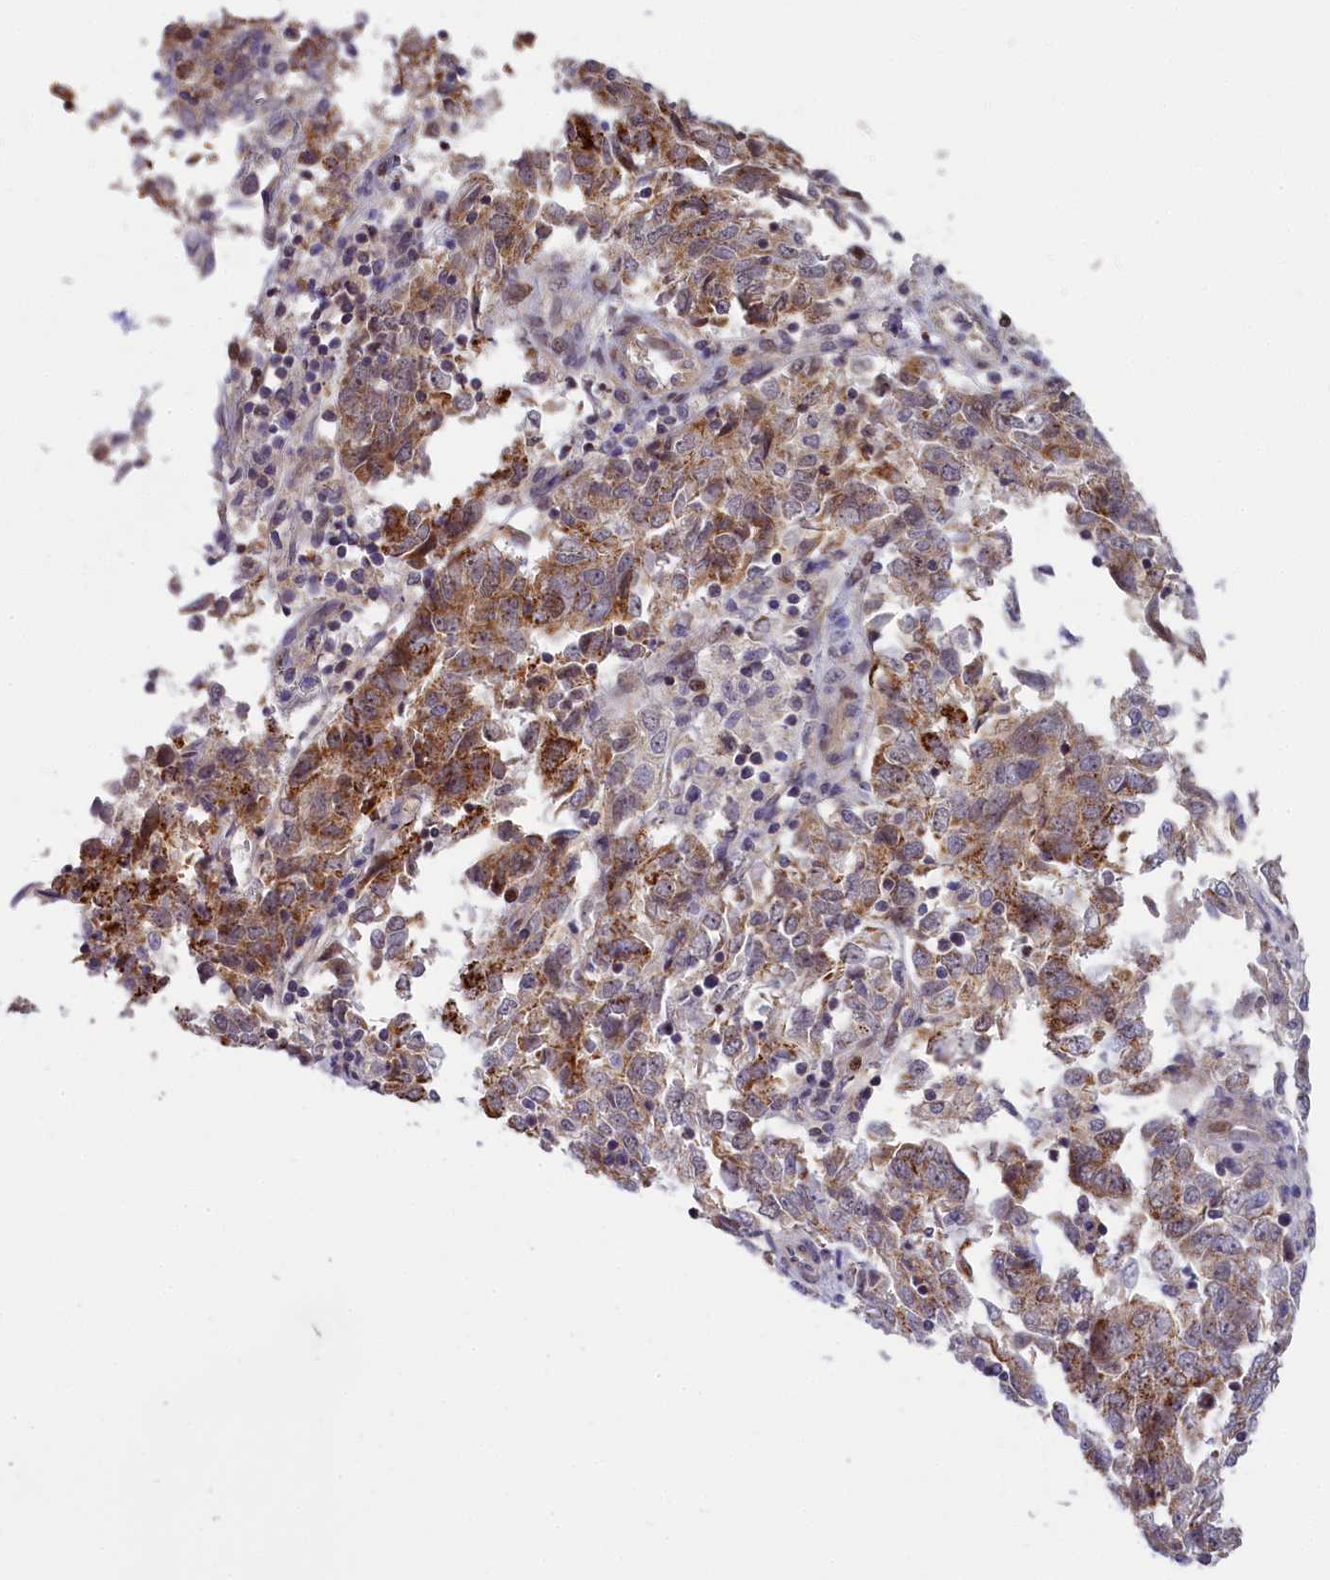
{"staining": {"intensity": "moderate", "quantity": "25%-75%", "location": "cytoplasmic/membranous"}, "tissue": "endometrial cancer", "cell_type": "Tumor cells", "image_type": "cancer", "snomed": [{"axis": "morphology", "description": "Adenocarcinoma, NOS"}, {"axis": "topography", "description": "Endometrium"}], "caption": "IHC image of neoplastic tissue: human endometrial adenocarcinoma stained using immunohistochemistry reveals medium levels of moderate protein expression localized specifically in the cytoplasmic/membranous of tumor cells, appearing as a cytoplasmic/membranous brown color.", "gene": "CCL23", "patient": {"sex": "female", "age": 80}}